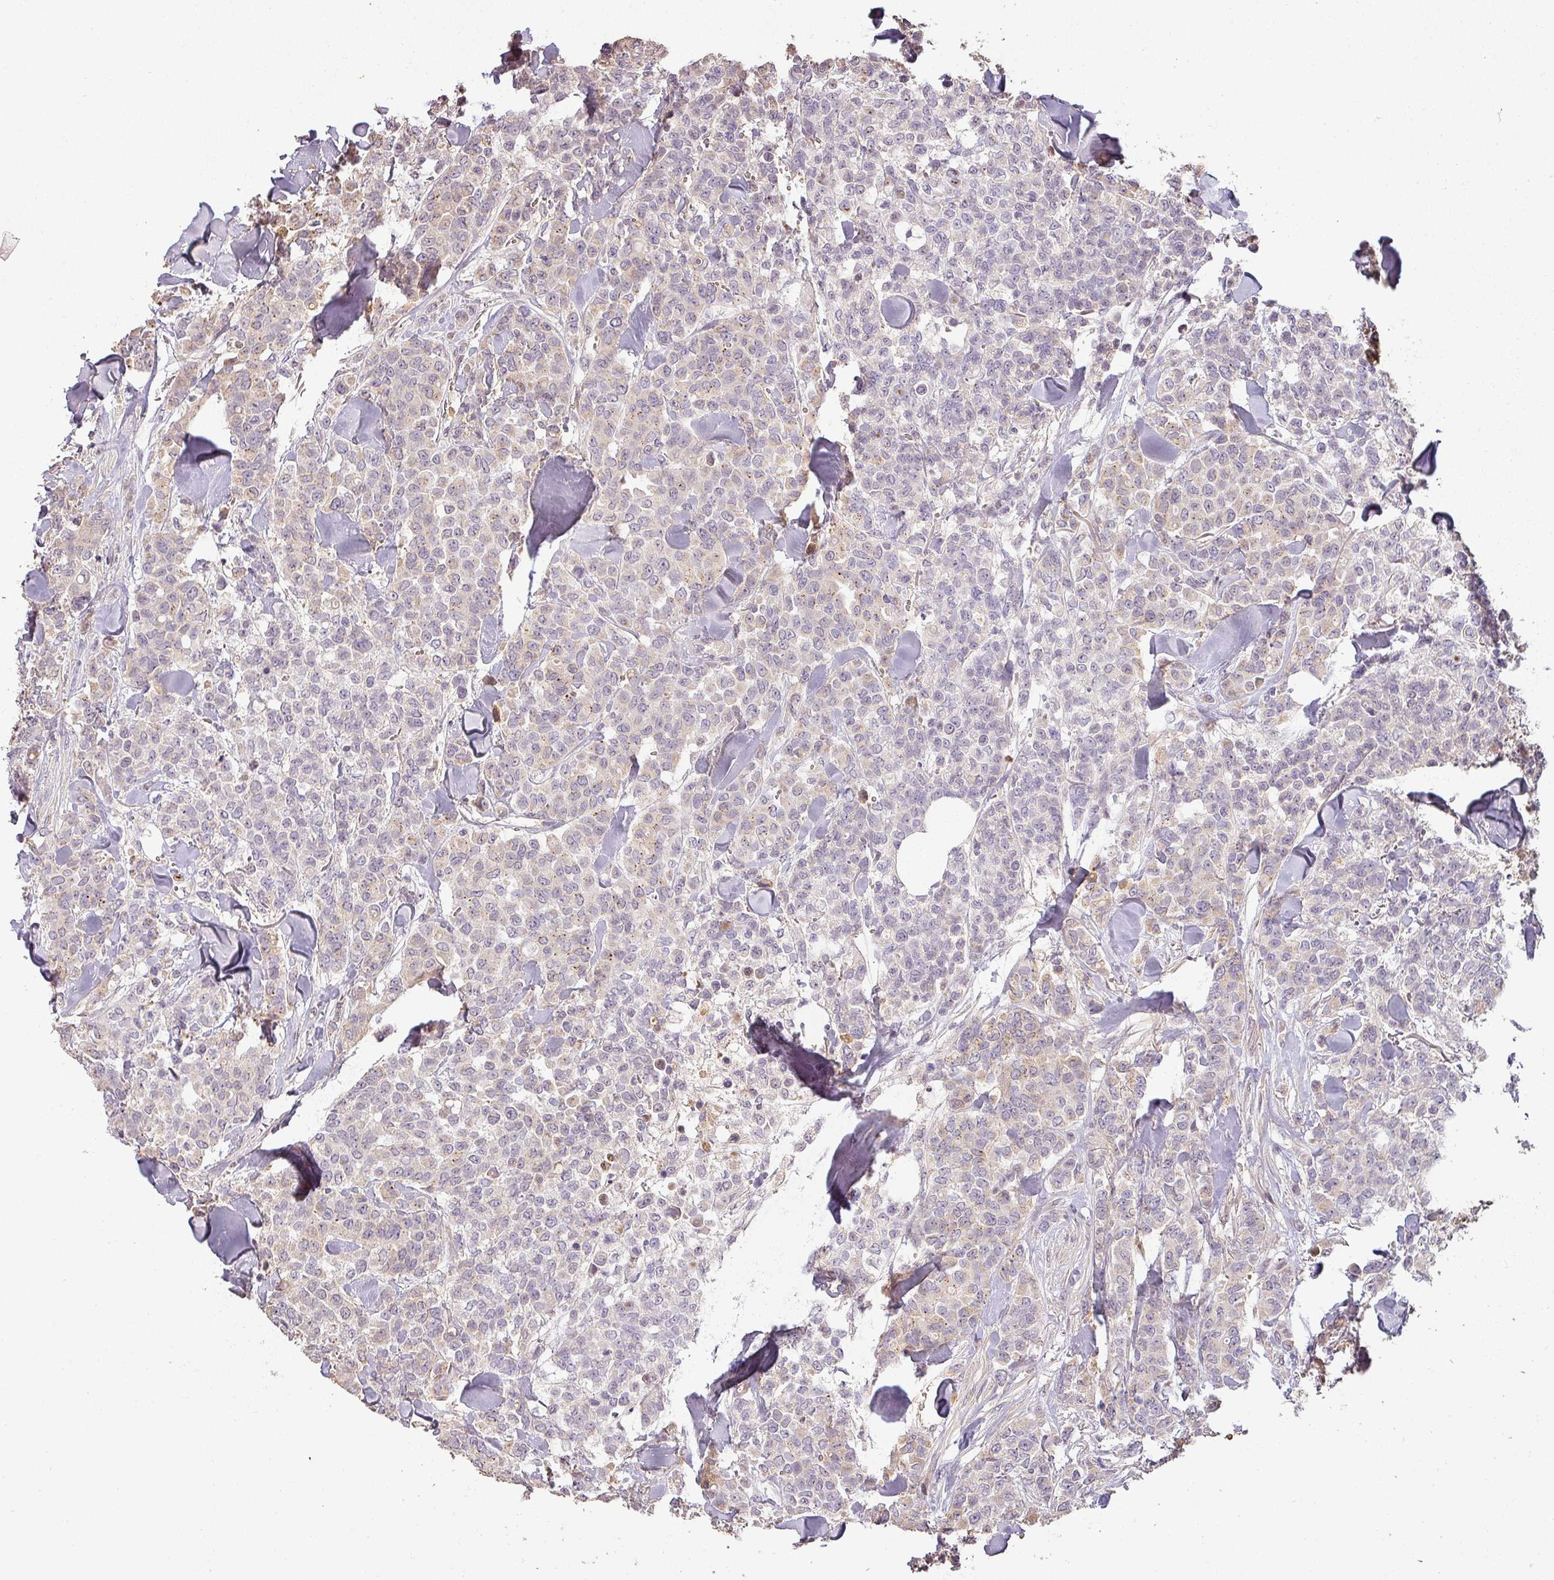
{"staining": {"intensity": "weak", "quantity": "<25%", "location": "cytoplasmic/membranous"}, "tissue": "breast cancer", "cell_type": "Tumor cells", "image_type": "cancer", "snomed": [{"axis": "morphology", "description": "Lobular carcinoma"}, {"axis": "topography", "description": "Breast"}], "caption": "This histopathology image is of breast cancer stained with IHC to label a protein in brown with the nuclei are counter-stained blue. There is no staining in tumor cells.", "gene": "BPIFB3", "patient": {"sex": "female", "age": 91}}